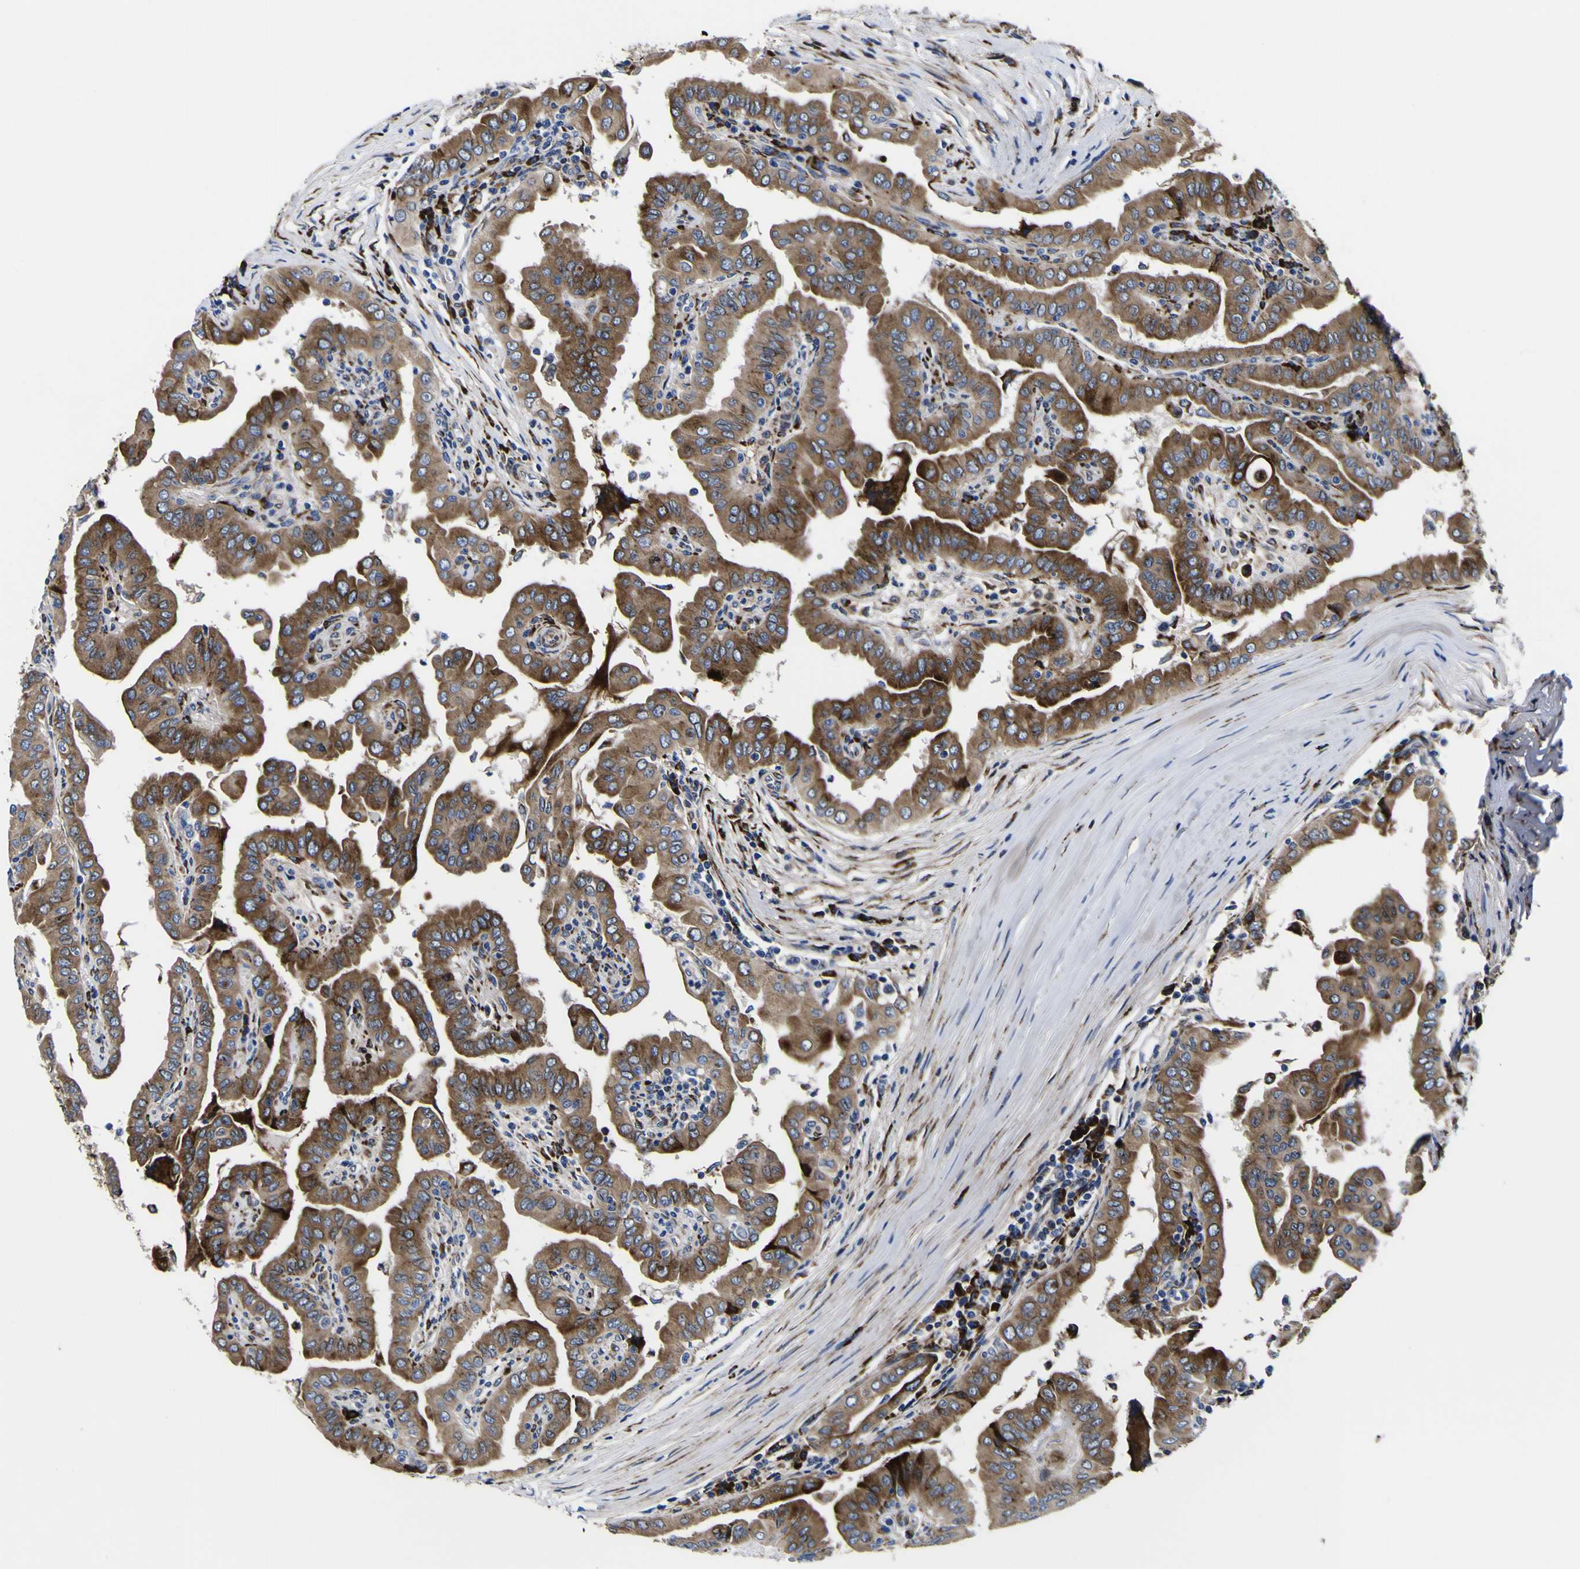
{"staining": {"intensity": "moderate", "quantity": ">75%", "location": "cytoplasmic/membranous"}, "tissue": "thyroid cancer", "cell_type": "Tumor cells", "image_type": "cancer", "snomed": [{"axis": "morphology", "description": "Papillary adenocarcinoma, NOS"}, {"axis": "topography", "description": "Thyroid gland"}], "caption": "Immunohistochemistry (IHC) photomicrograph of neoplastic tissue: papillary adenocarcinoma (thyroid) stained using IHC exhibits medium levels of moderate protein expression localized specifically in the cytoplasmic/membranous of tumor cells, appearing as a cytoplasmic/membranous brown color.", "gene": "SCD", "patient": {"sex": "male", "age": 33}}